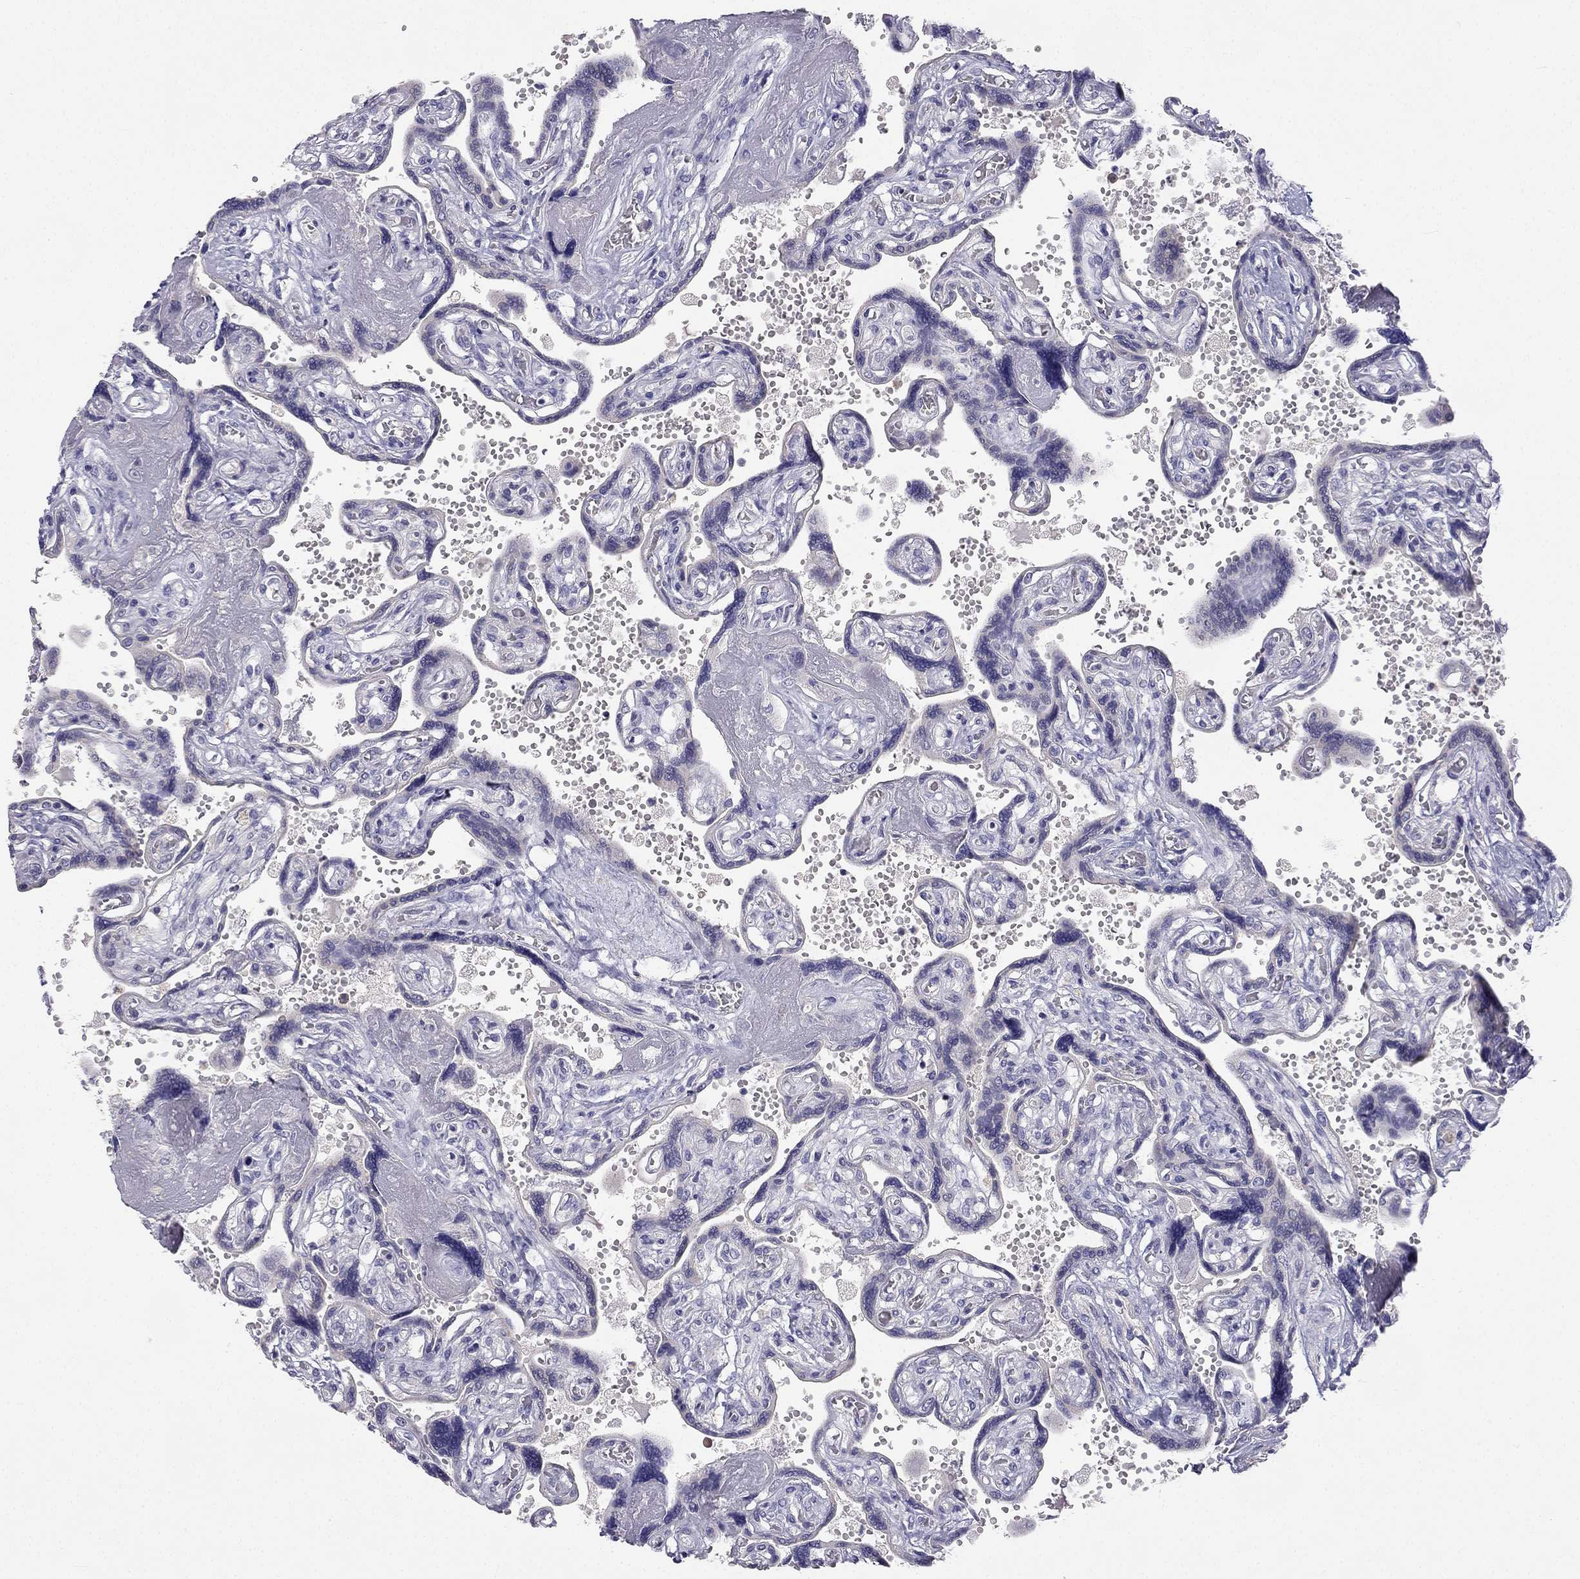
{"staining": {"intensity": "negative", "quantity": "none", "location": "none"}, "tissue": "placenta", "cell_type": "Decidual cells", "image_type": "normal", "snomed": [{"axis": "morphology", "description": "Normal tissue, NOS"}, {"axis": "topography", "description": "Placenta"}], "caption": "This photomicrograph is of normal placenta stained with IHC to label a protein in brown with the nuclei are counter-stained blue. There is no staining in decidual cells.", "gene": "C16orf89", "patient": {"sex": "female", "age": 32}}